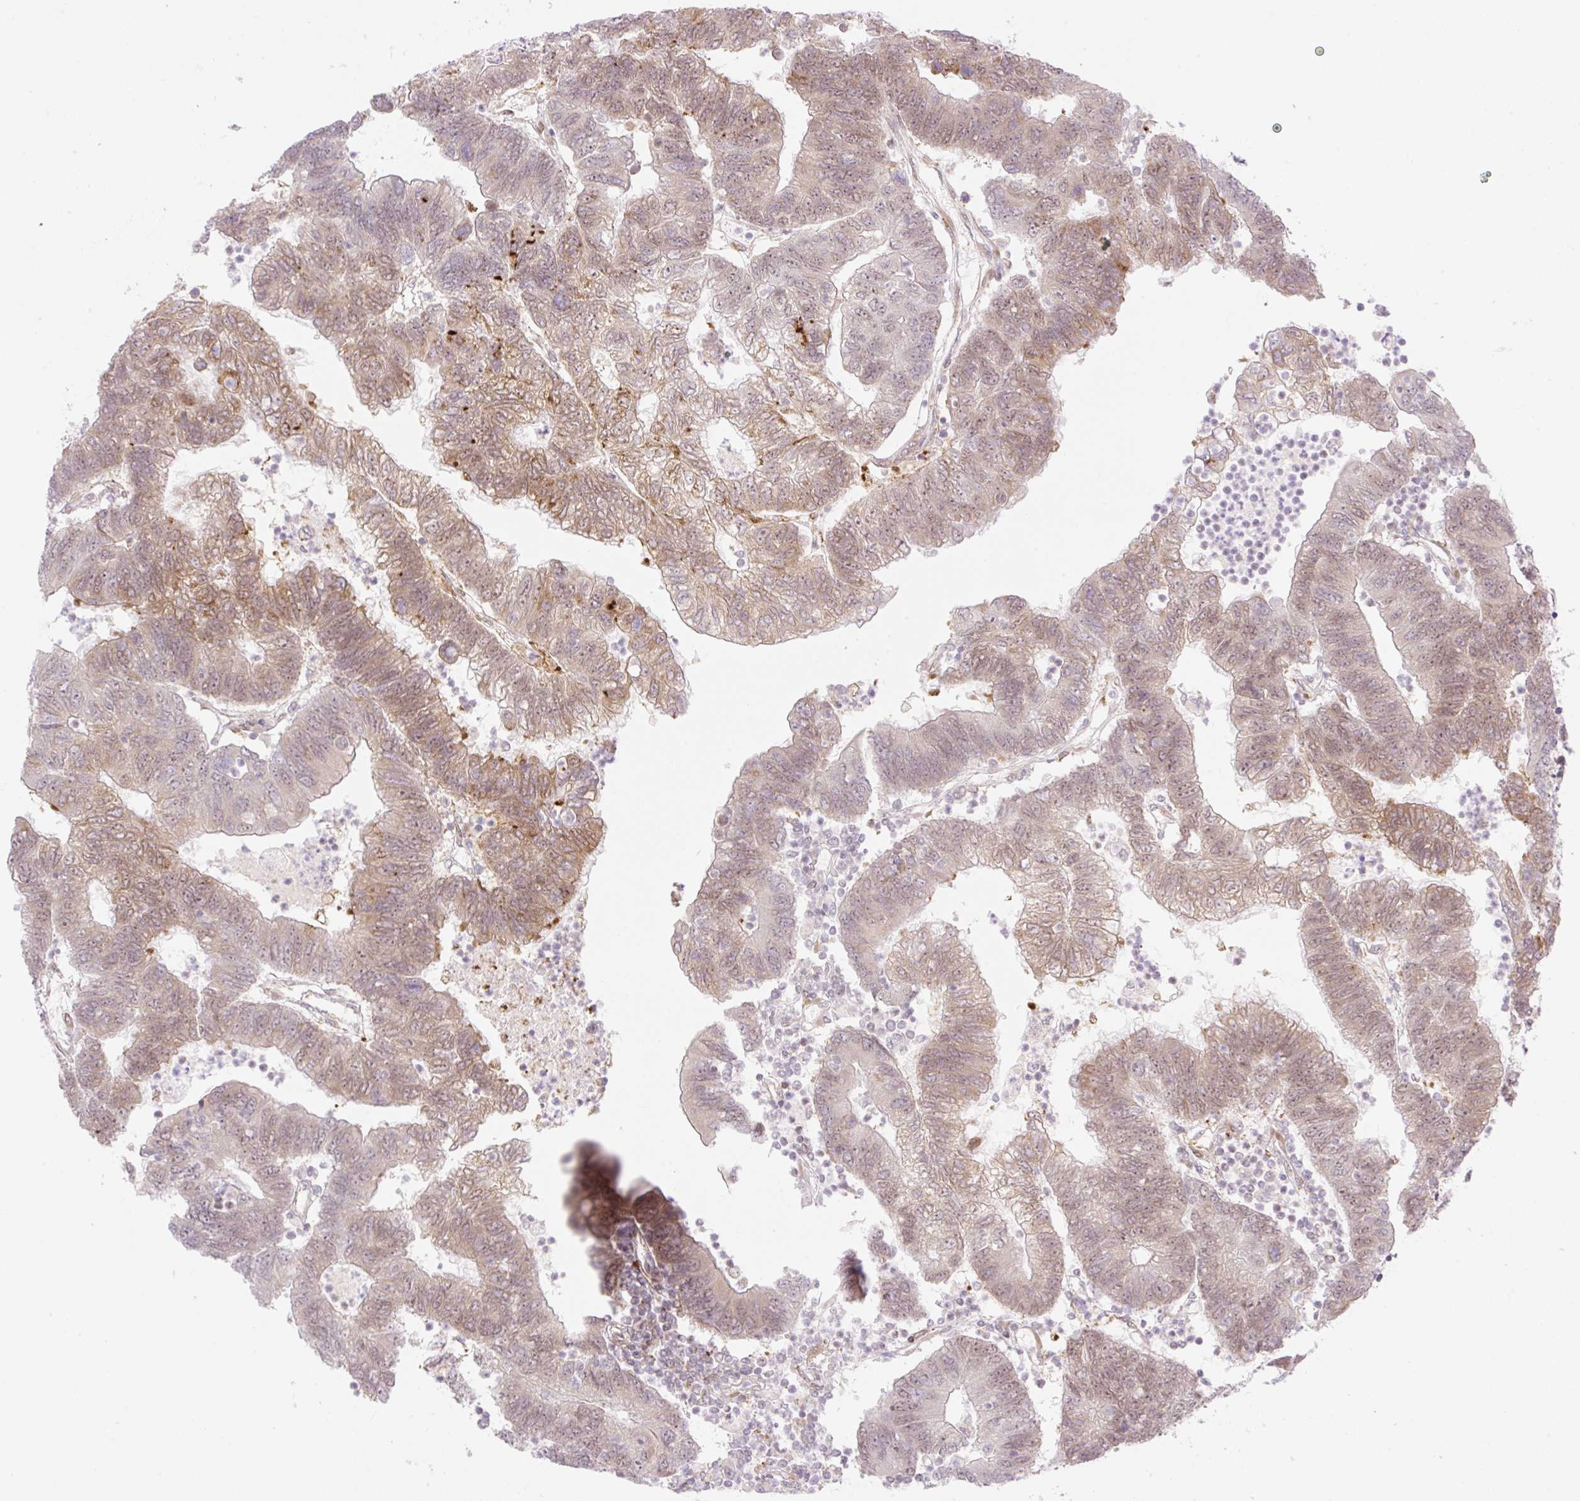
{"staining": {"intensity": "moderate", "quantity": "25%-75%", "location": "cytoplasmic/membranous,nuclear"}, "tissue": "colorectal cancer", "cell_type": "Tumor cells", "image_type": "cancer", "snomed": [{"axis": "morphology", "description": "Adenocarcinoma, NOS"}, {"axis": "topography", "description": "Colon"}], "caption": "Brown immunohistochemical staining in colorectal cancer (adenocarcinoma) reveals moderate cytoplasmic/membranous and nuclear expression in approximately 25%-75% of tumor cells.", "gene": "ZFP41", "patient": {"sex": "female", "age": 48}}